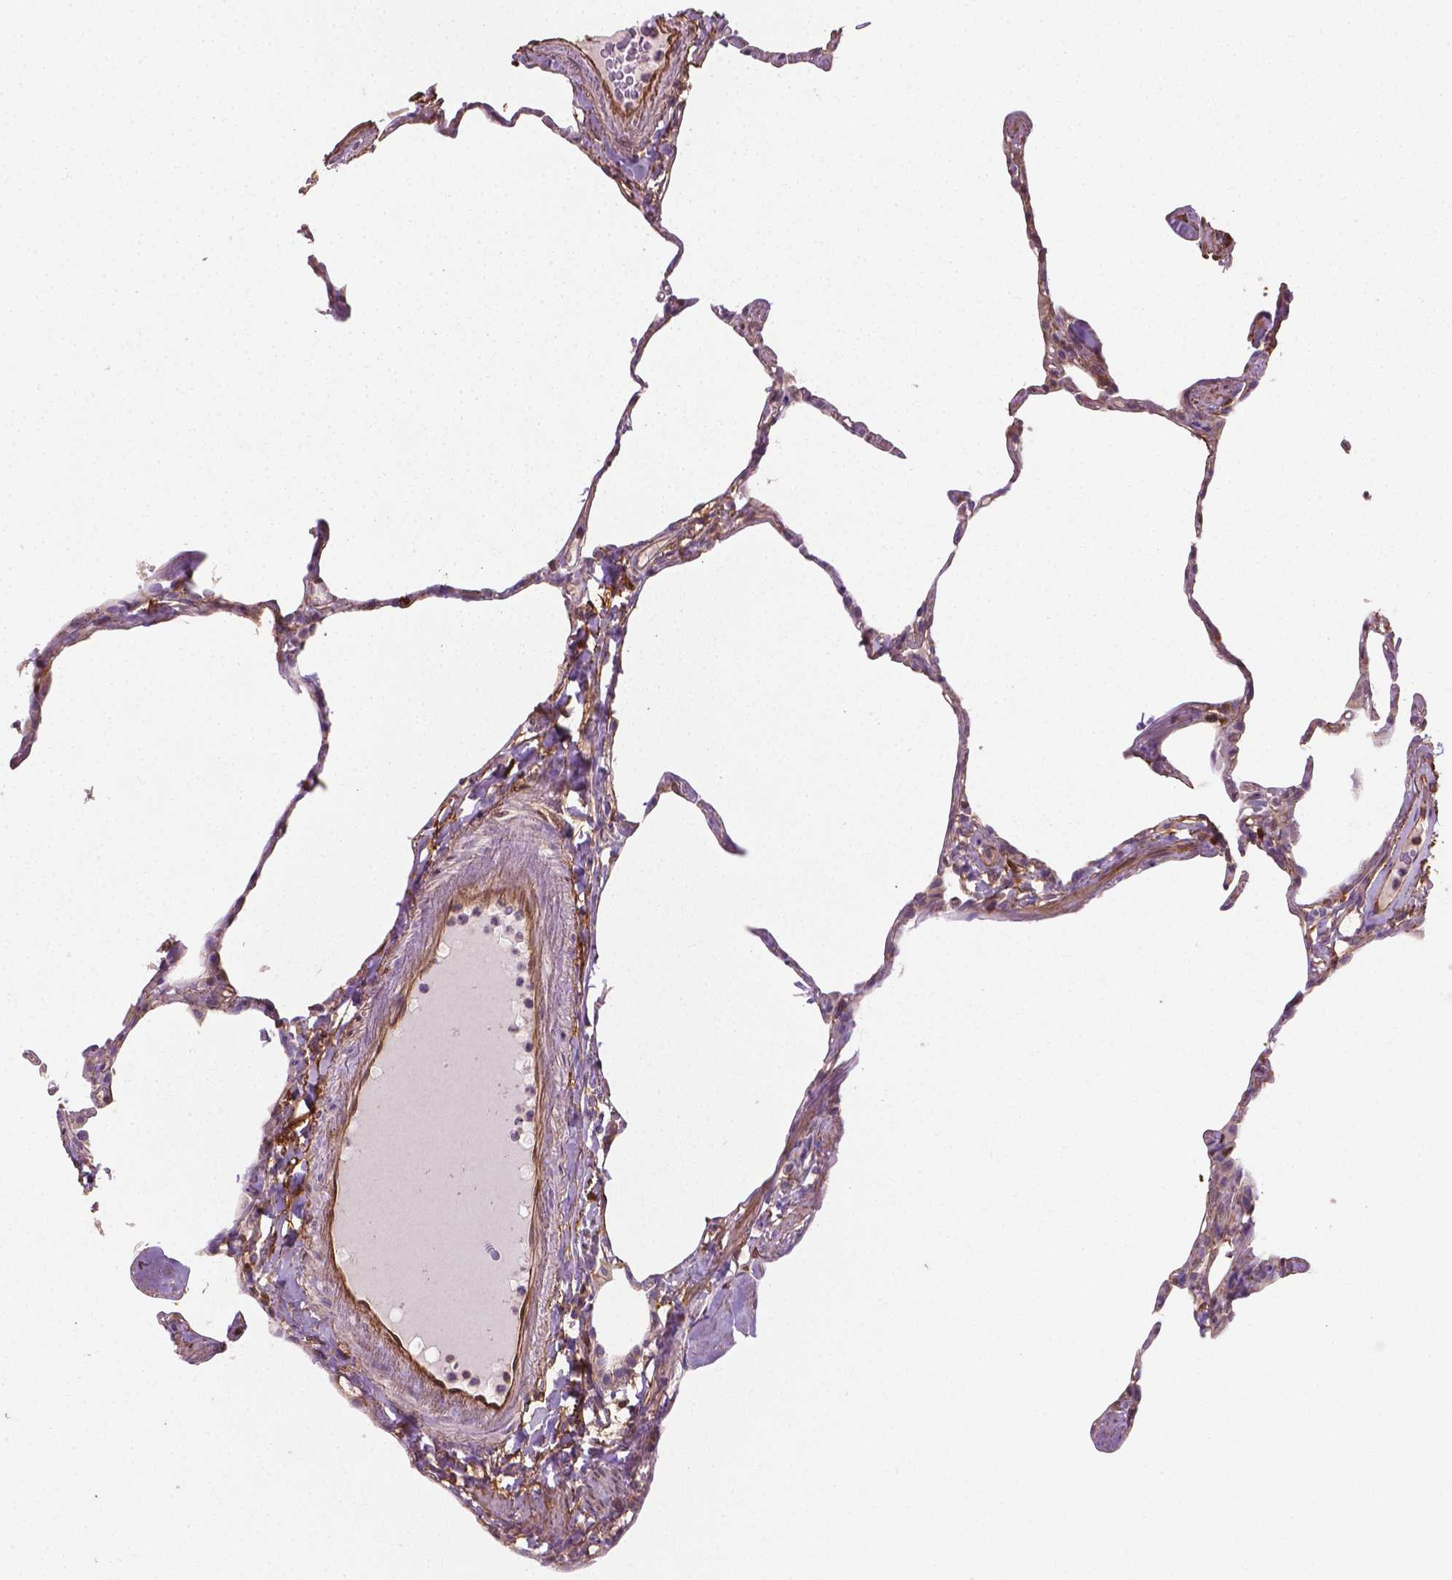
{"staining": {"intensity": "negative", "quantity": "none", "location": "none"}, "tissue": "lung", "cell_type": "Alveolar cells", "image_type": "normal", "snomed": [{"axis": "morphology", "description": "Normal tissue, NOS"}, {"axis": "topography", "description": "Lung"}], "caption": "This micrograph is of unremarkable lung stained with immunohistochemistry to label a protein in brown with the nuclei are counter-stained blue. There is no expression in alveolar cells. The staining was performed using DAB to visualize the protein expression in brown, while the nuclei were stained in blue with hematoxylin (Magnification: 20x).", "gene": "TCAF1", "patient": {"sex": "male", "age": 65}}